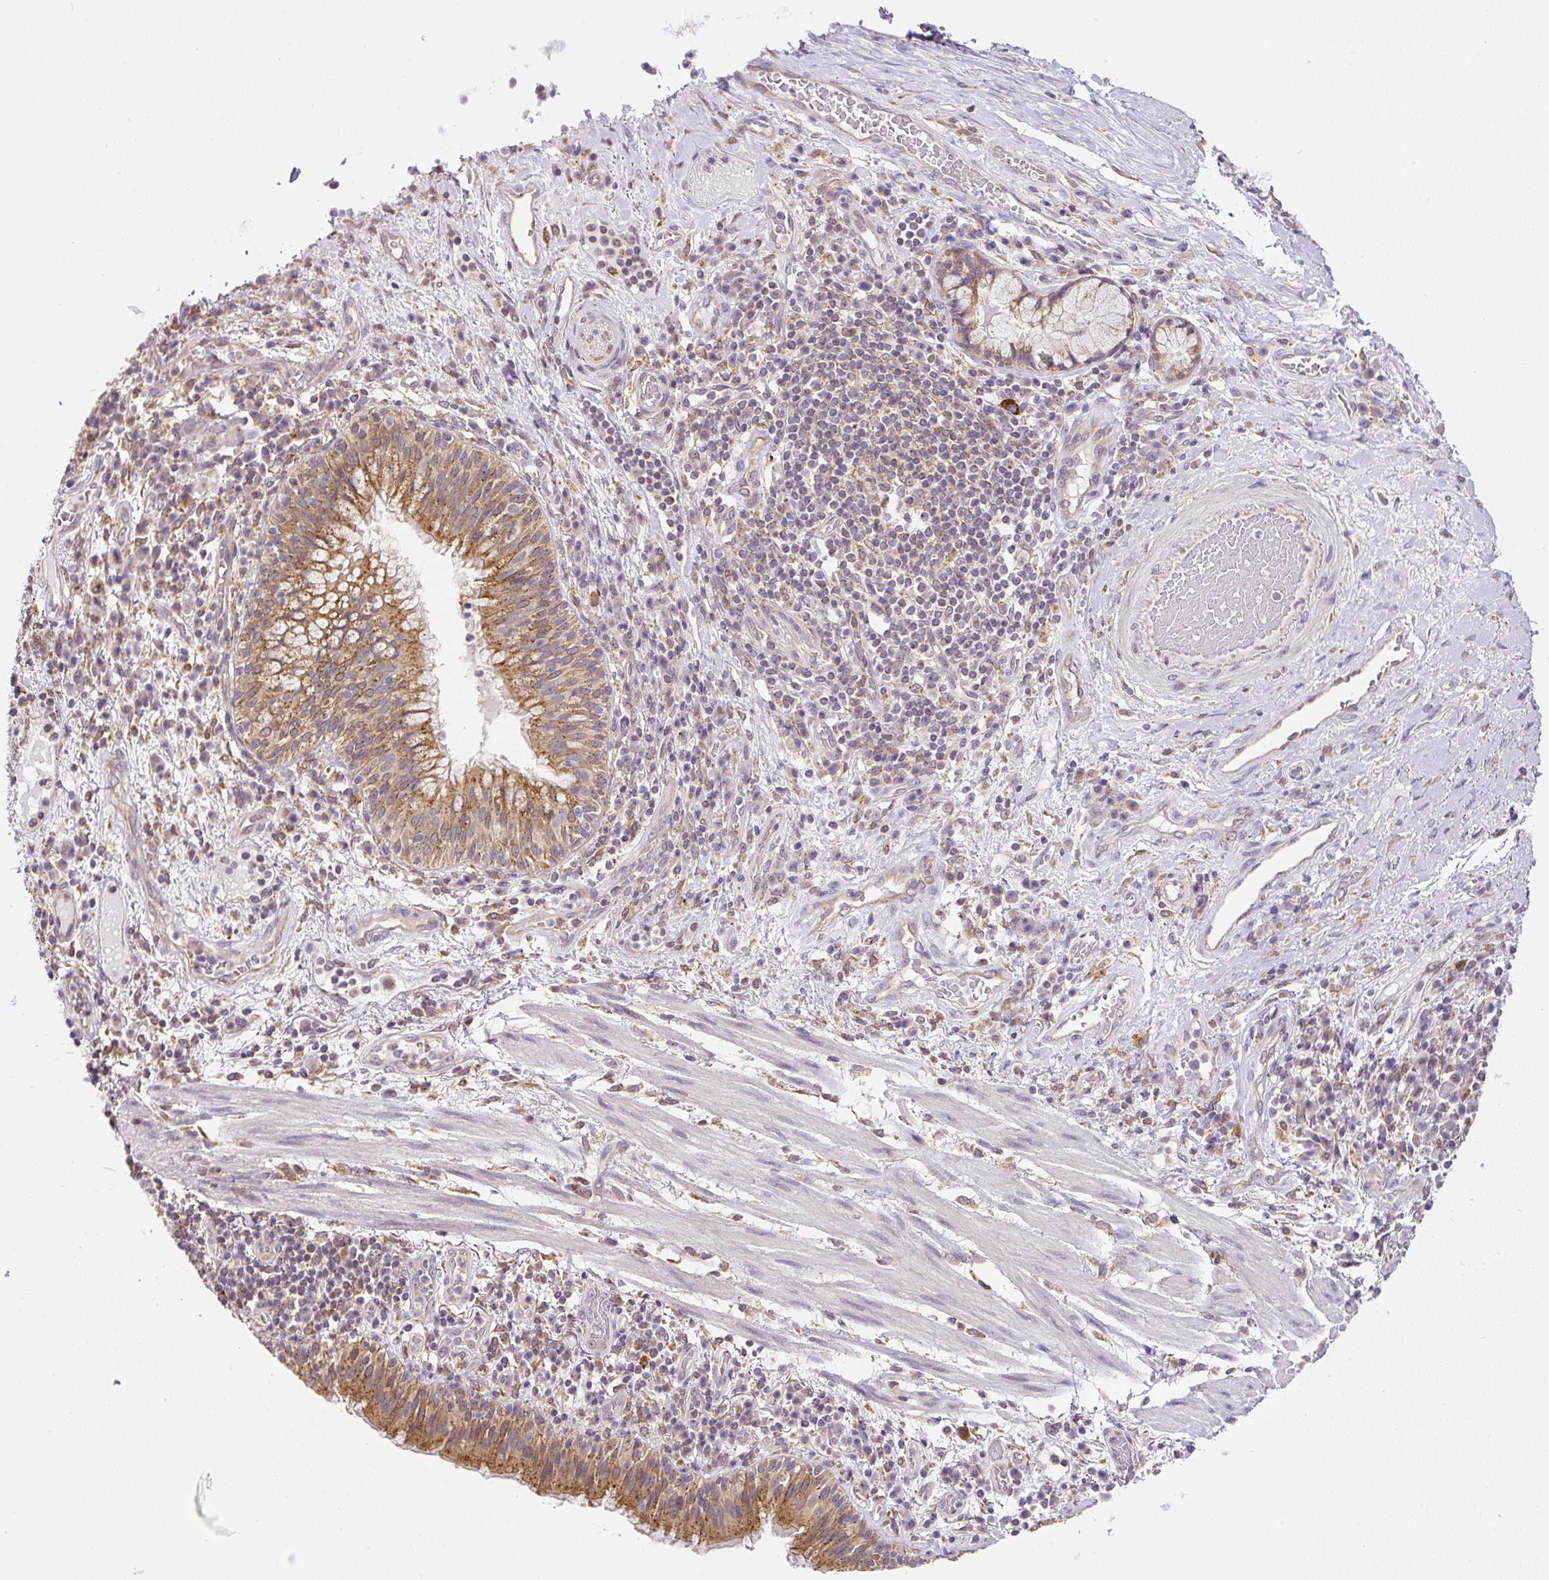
{"staining": {"intensity": "moderate", "quantity": ">75%", "location": "cytoplasmic/membranous"}, "tissue": "bronchus", "cell_type": "Respiratory epithelial cells", "image_type": "normal", "snomed": [{"axis": "morphology", "description": "Normal tissue, NOS"}, {"axis": "topography", "description": "Cartilage tissue"}, {"axis": "topography", "description": "Bronchus"}], "caption": "Unremarkable bronchus was stained to show a protein in brown. There is medium levels of moderate cytoplasmic/membranous expression in about >75% of respiratory epithelial cells. The protein of interest is stained brown, and the nuclei are stained in blue (DAB (3,3'-diaminobenzidine) IHC with brightfield microscopy, high magnification).", "gene": "PLA2G4A", "patient": {"sex": "male", "age": 56}}